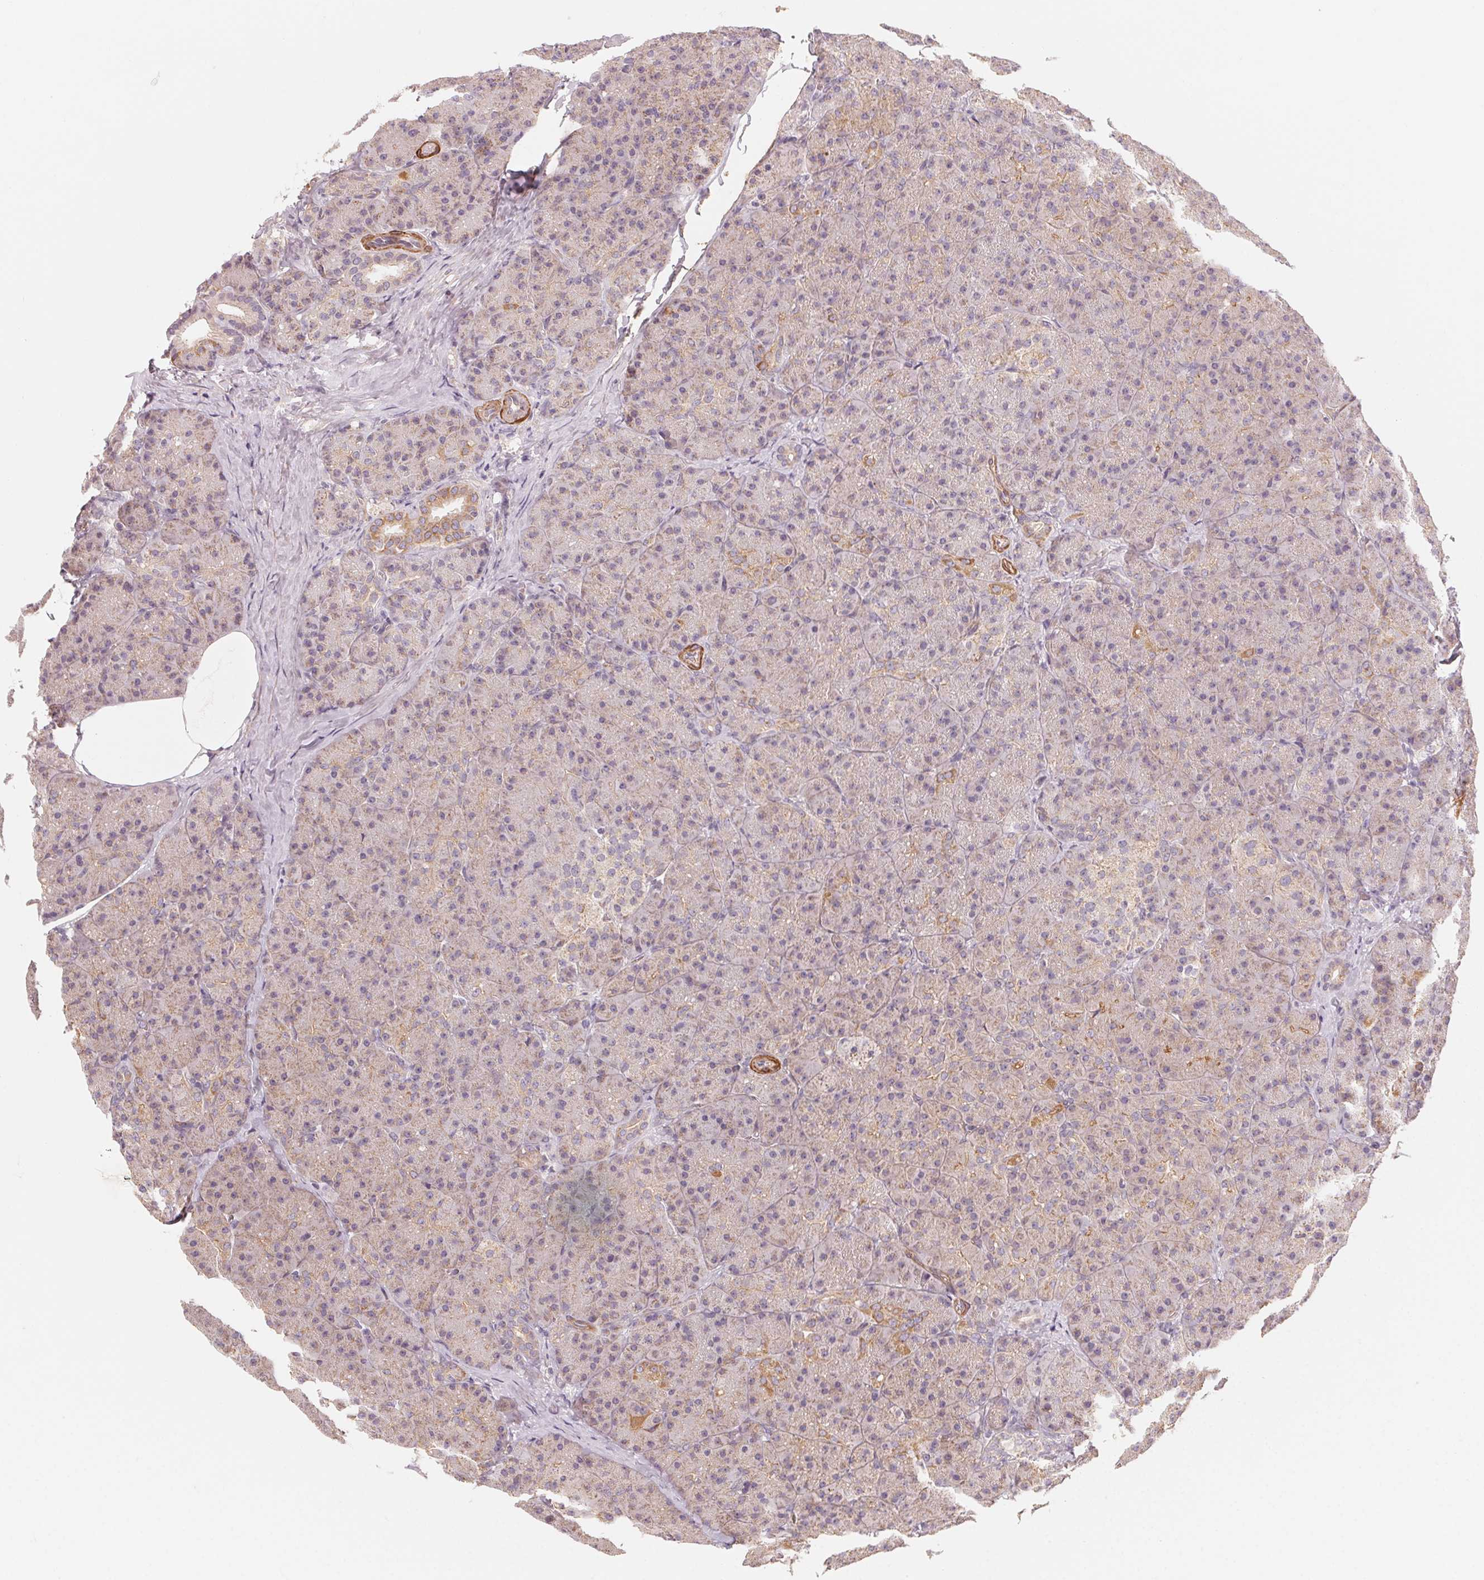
{"staining": {"intensity": "weak", "quantity": "25%-75%", "location": "cytoplasmic/membranous"}, "tissue": "pancreas", "cell_type": "Exocrine glandular cells", "image_type": "normal", "snomed": [{"axis": "morphology", "description": "Normal tissue, NOS"}, {"axis": "topography", "description": "Pancreas"}], "caption": "Approximately 25%-75% of exocrine glandular cells in benign human pancreas show weak cytoplasmic/membranous protein expression as visualized by brown immunohistochemical staining.", "gene": "CCDC112", "patient": {"sex": "male", "age": 57}}